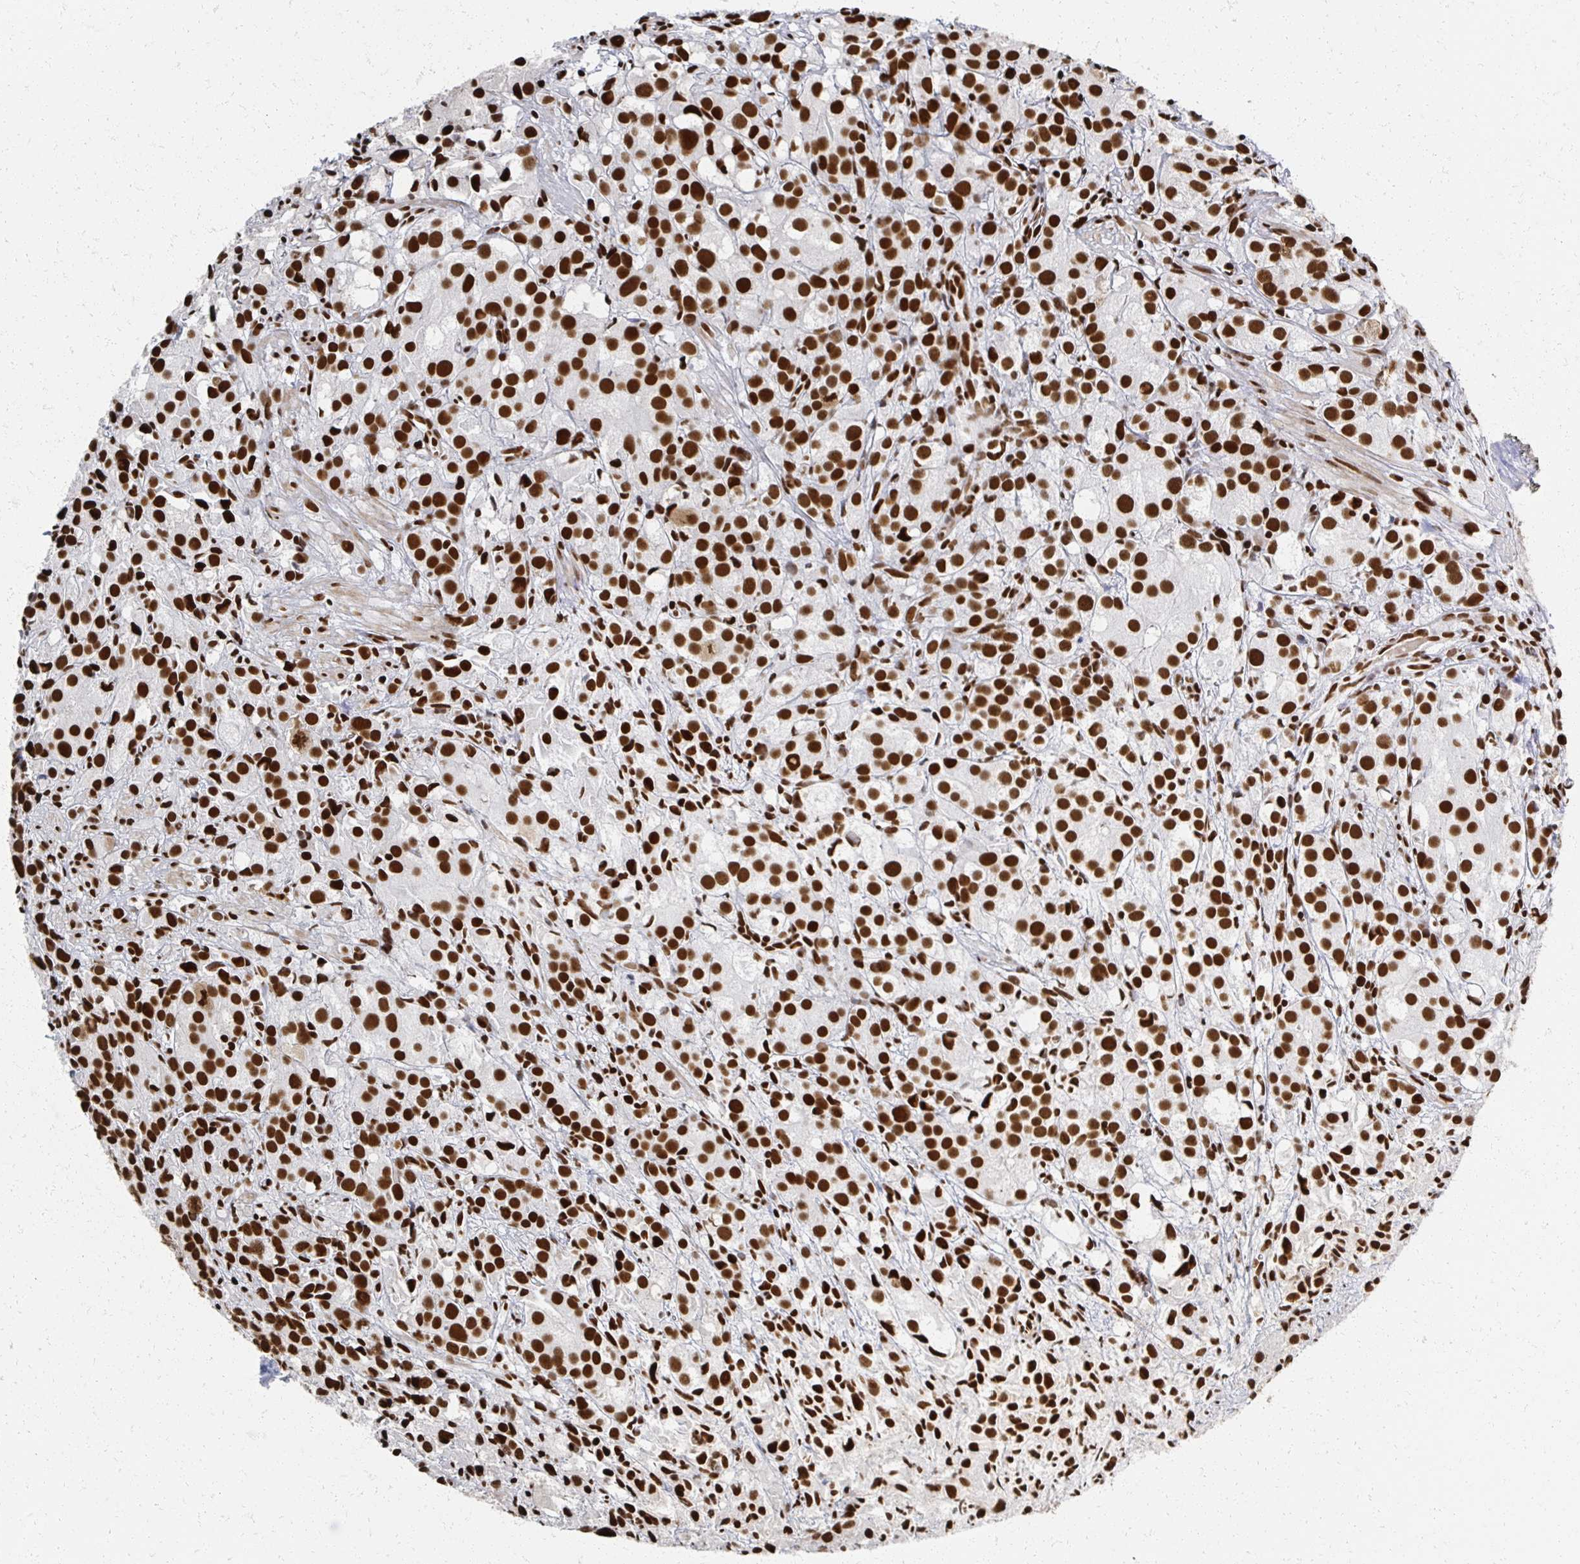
{"staining": {"intensity": "strong", "quantity": ">75%", "location": "nuclear"}, "tissue": "prostate cancer", "cell_type": "Tumor cells", "image_type": "cancer", "snomed": [{"axis": "morphology", "description": "Adenocarcinoma, High grade"}, {"axis": "topography", "description": "Prostate"}], "caption": "Prostate cancer was stained to show a protein in brown. There is high levels of strong nuclear staining in about >75% of tumor cells. (brown staining indicates protein expression, while blue staining denotes nuclei).", "gene": "RBBP7", "patient": {"sex": "male", "age": 86}}